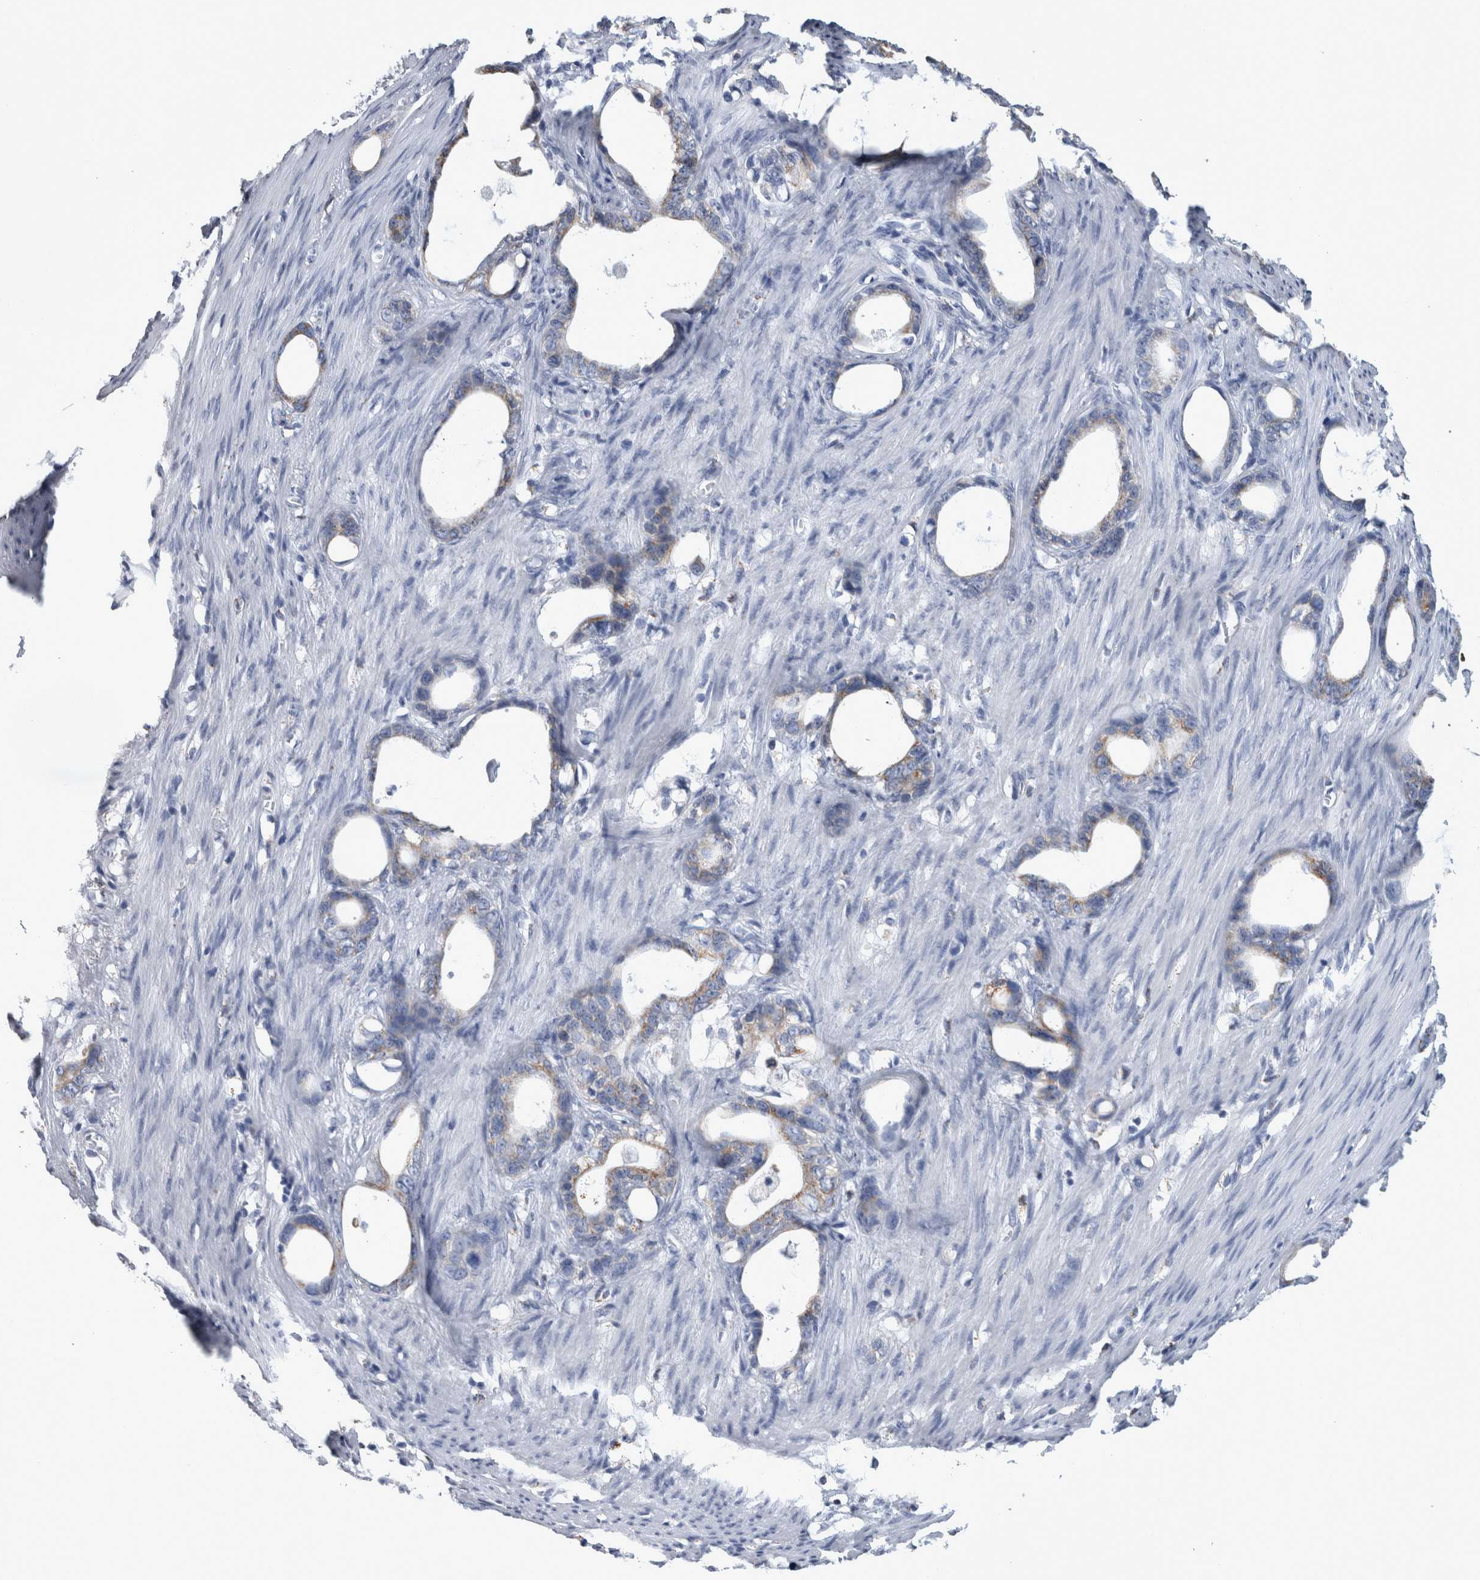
{"staining": {"intensity": "weak", "quantity": "<25%", "location": "cytoplasmic/membranous"}, "tissue": "stomach cancer", "cell_type": "Tumor cells", "image_type": "cancer", "snomed": [{"axis": "morphology", "description": "Adenocarcinoma, NOS"}, {"axis": "topography", "description": "Stomach"}], "caption": "The micrograph shows no staining of tumor cells in adenocarcinoma (stomach).", "gene": "GATM", "patient": {"sex": "female", "age": 75}}